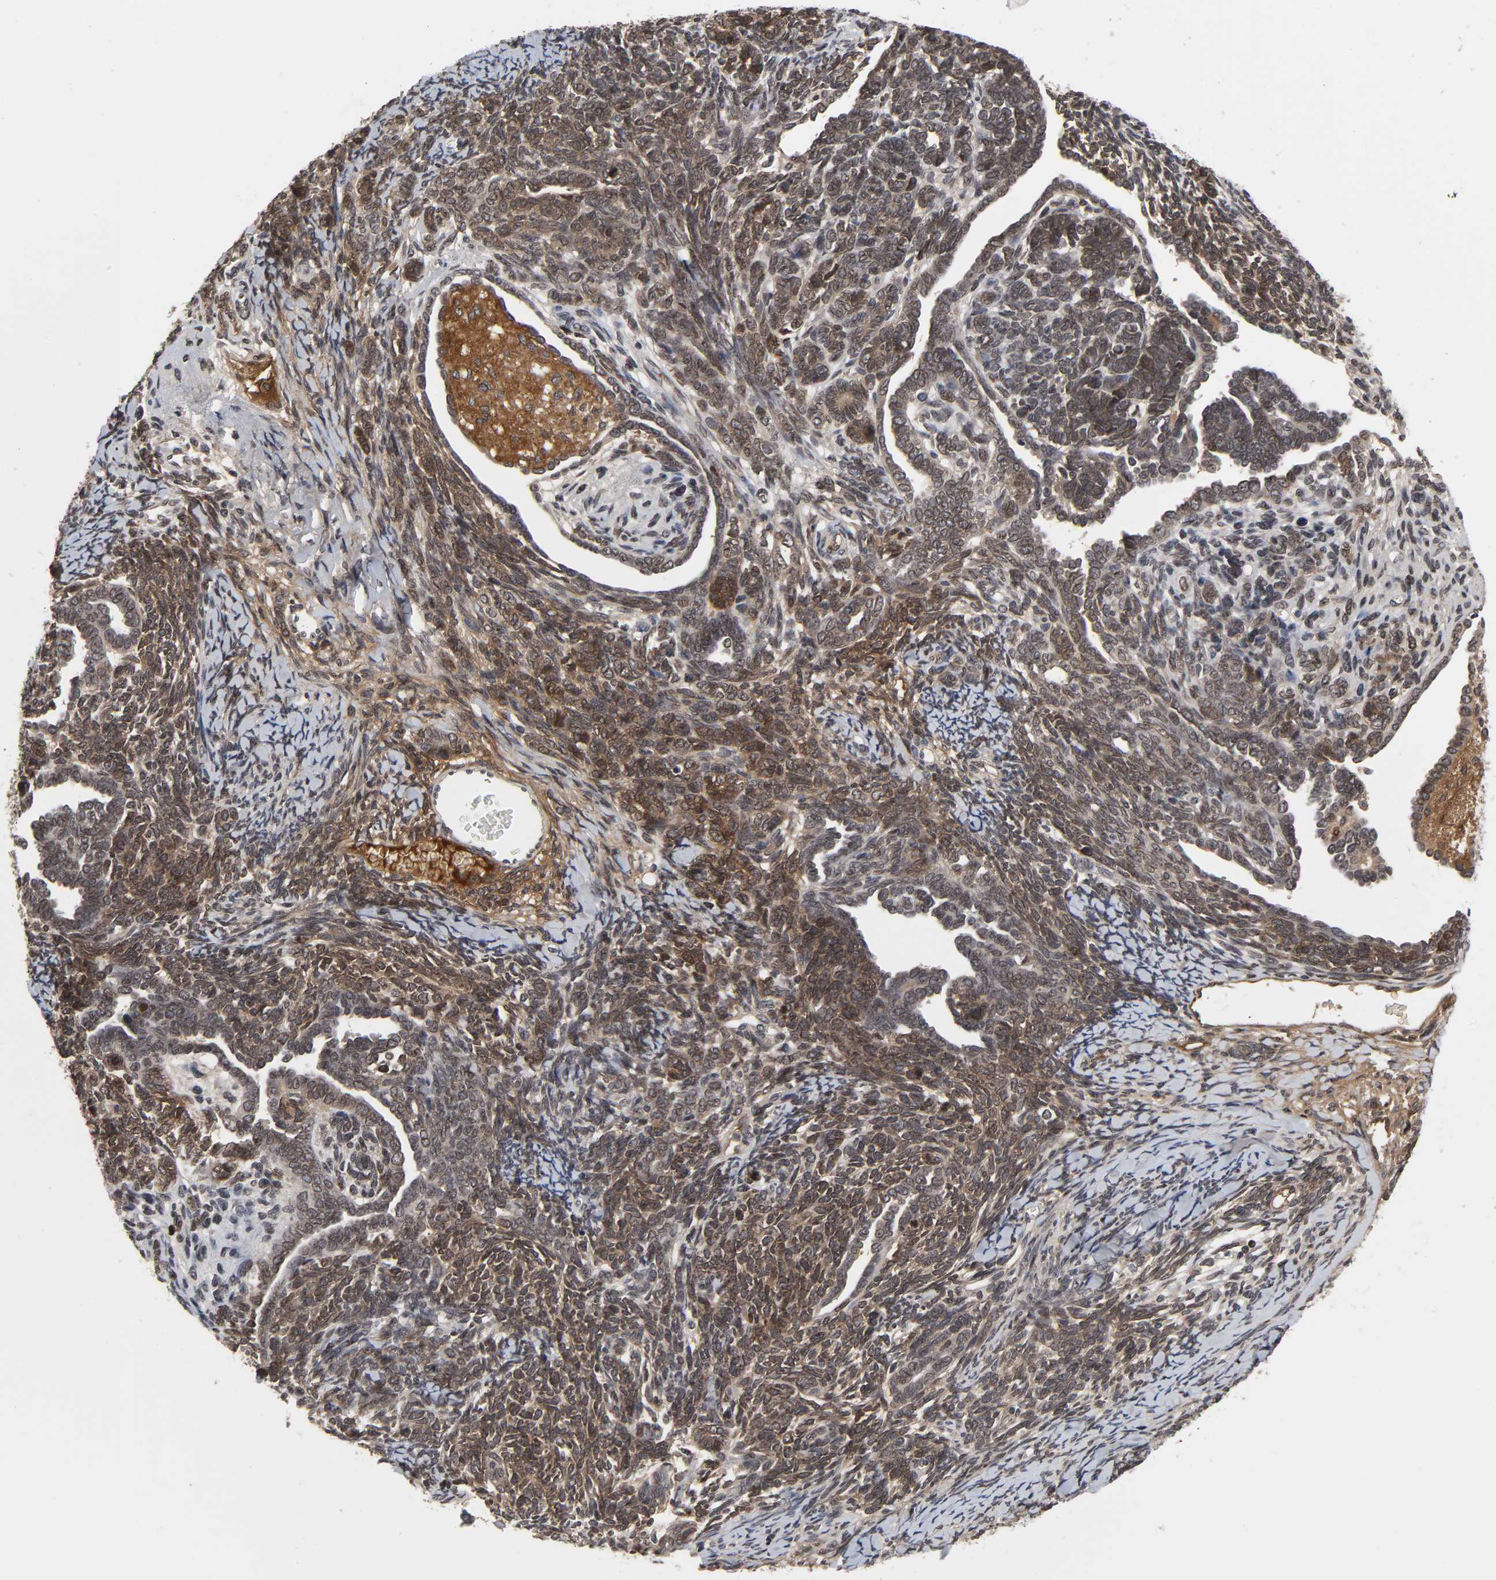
{"staining": {"intensity": "strong", "quantity": ">75%", "location": "cytoplasmic/membranous,nuclear"}, "tissue": "endometrial cancer", "cell_type": "Tumor cells", "image_type": "cancer", "snomed": [{"axis": "morphology", "description": "Neoplasm, malignant, NOS"}, {"axis": "topography", "description": "Endometrium"}], "caption": "Human endometrial cancer stained with a protein marker displays strong staining in tumor cells.", "gene": "CPN2", "patient": {"sex": "female", "age": 74}}